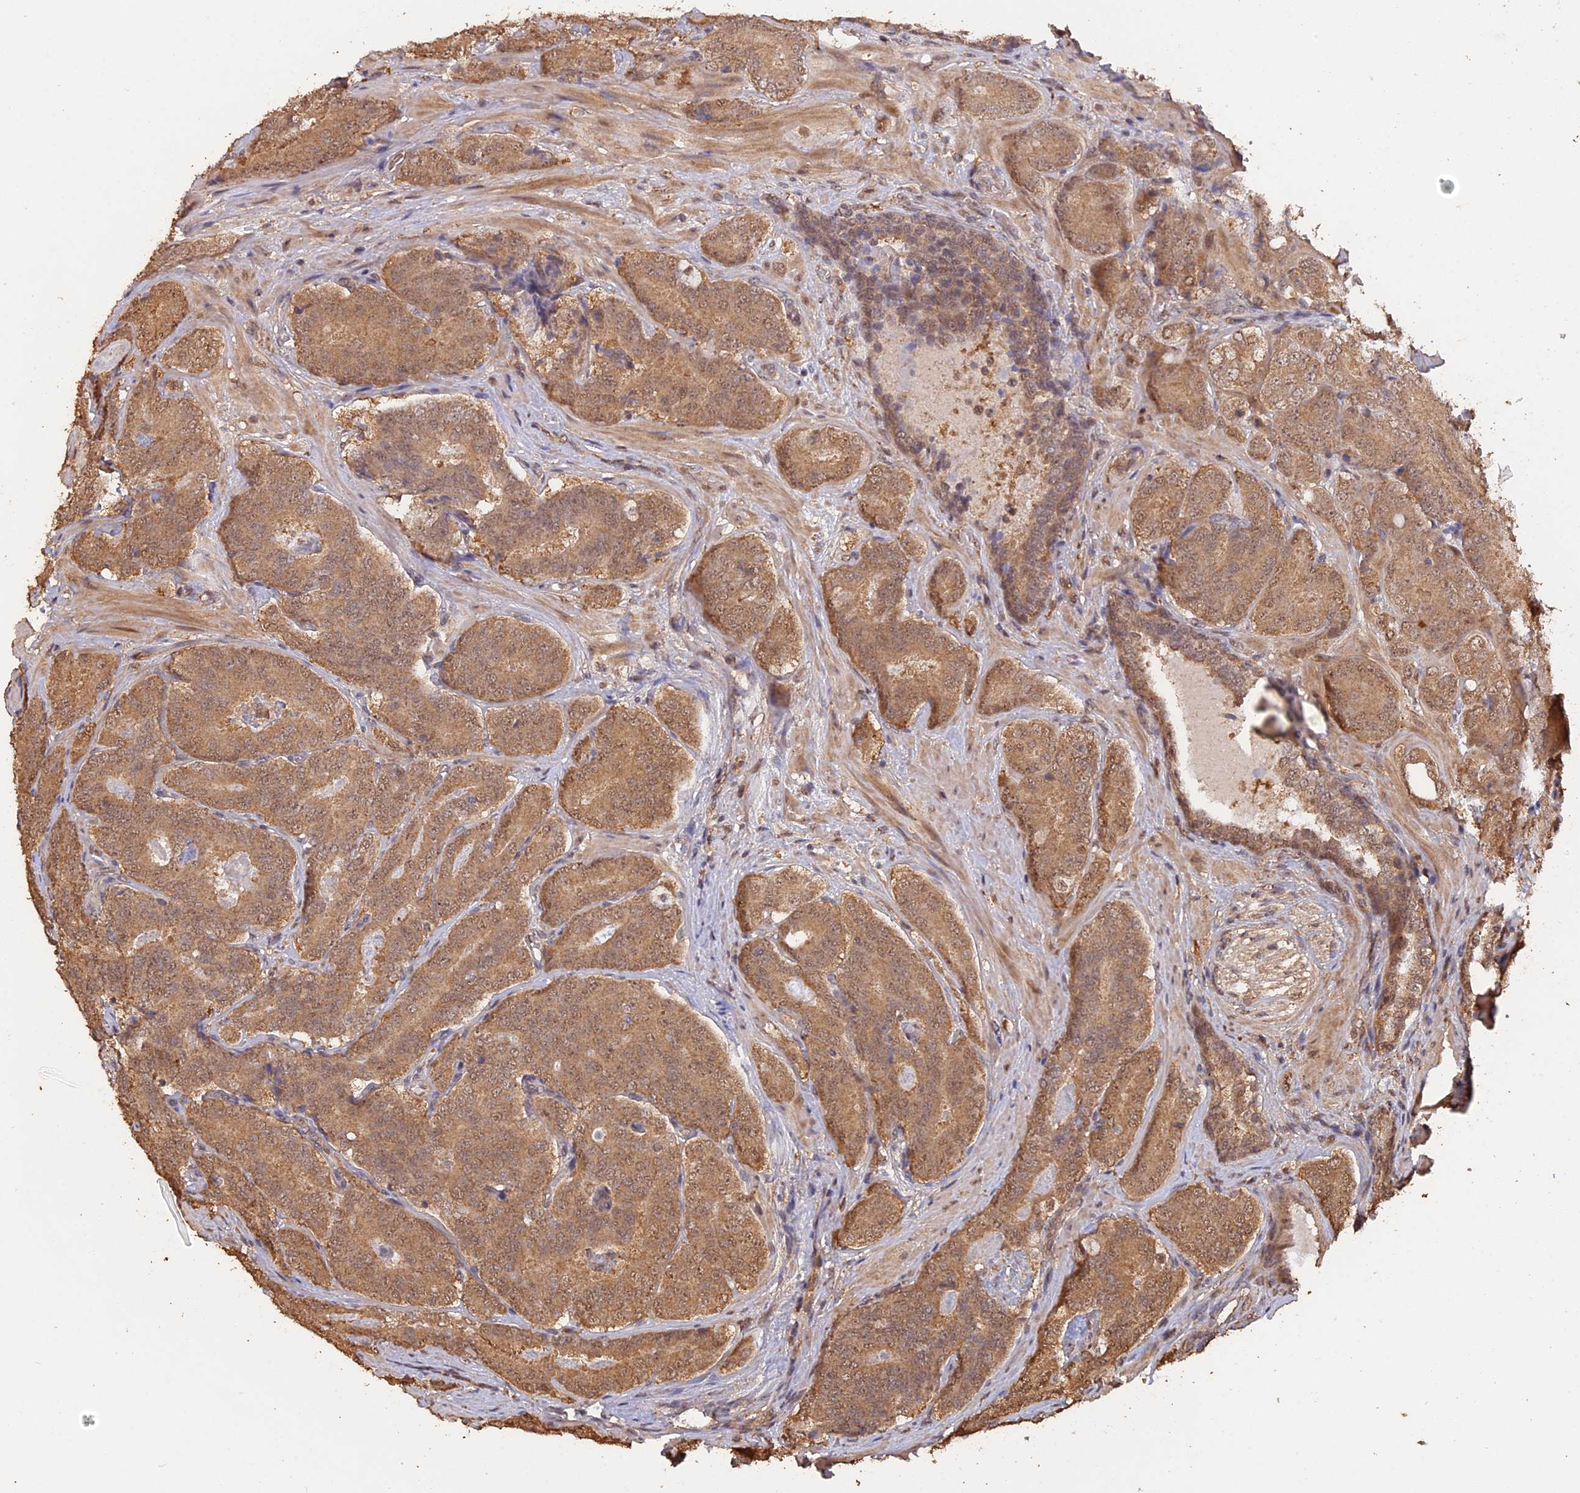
{"staining": {"intensity": "moderate", "quantity": ">75%", "location": "cytoplasmic/membranous,nuclear"}, "tissue": "prostate cancer", "cell_type": "Tumor cells", "image_type": "cancer", "snomed": [{"axis": "morphology", "description": "Adenocarcinoma, High grade"}, {"axis": "topography", "description": "Prostate"}], "caption": "Tumor cells exhibit medium levels of moderate cytoplasmic/membranous and nuclear positivity in approximately >75% of cells in human adenocarcinoma (high-grade) (prostate). The staining is performed using DAB (3,3'-diaminobenzidine) brown chromogen to label protein expression. The nuclei are counter-stained blue using hematoxylin.", "gene": "PSMC6", "patient": {"sex": "male", "age": 63}}